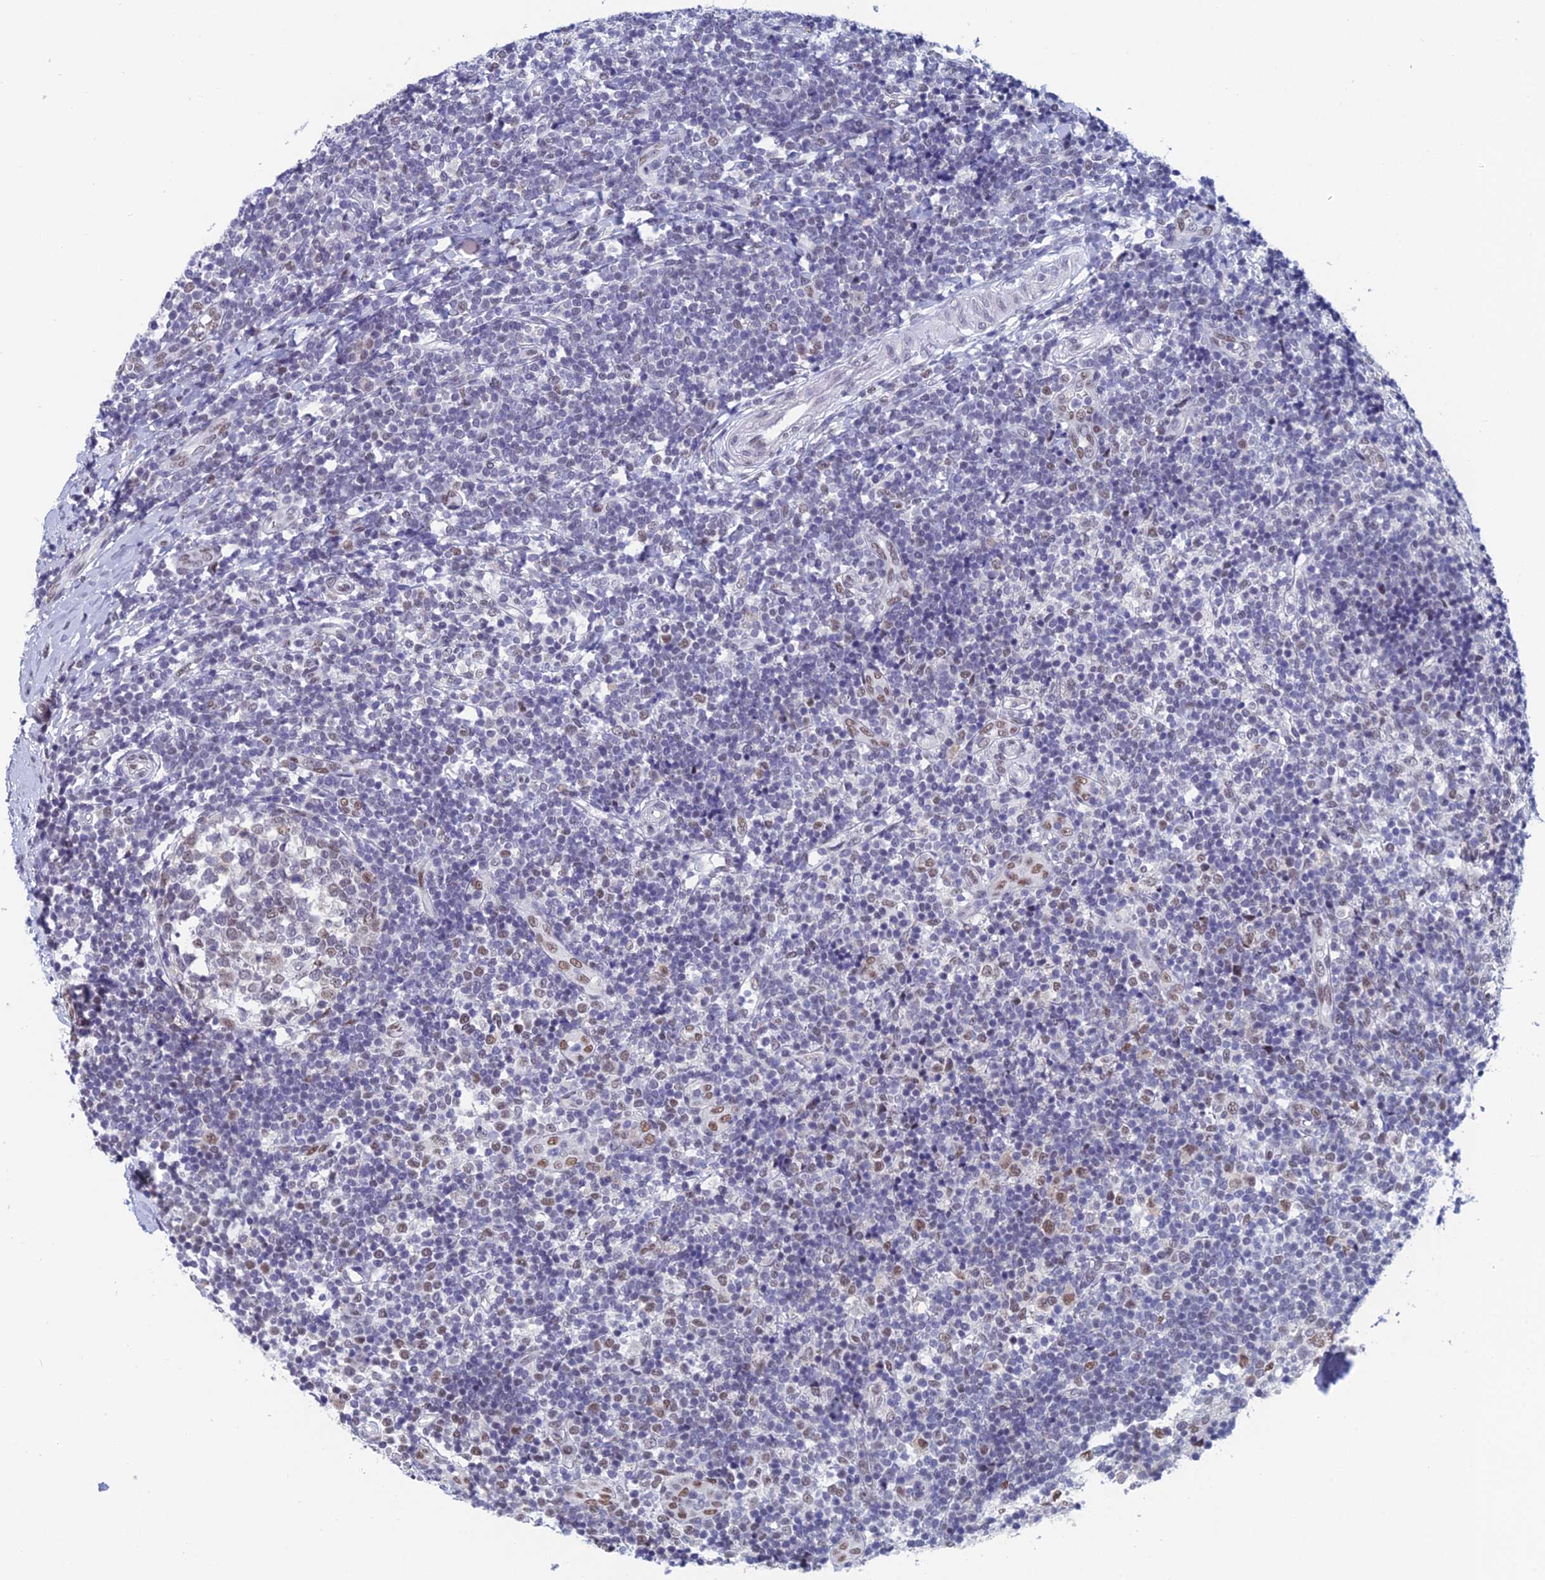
{"staining": {"intensity": "weak", "quantity": "<25%", "location": "nuclear"}, "tissue": "tonsil", "cell_type": "Germinal center cells", "image_type": "normal", "snomed": [{"axis": "morphology", "description": "Normal tissue, NOS"}, {"axis": "topography", "description": "Tonsil"}], "caption": "IHC of normal human tonsil displays no expression in germinal center cells. (DAB (3,3'-diaminobenzidine) IHC visualized using brightfield microscopy, high magnification).", "gene": "NABP2", "patient": {"sex": "female", "age": 19}}